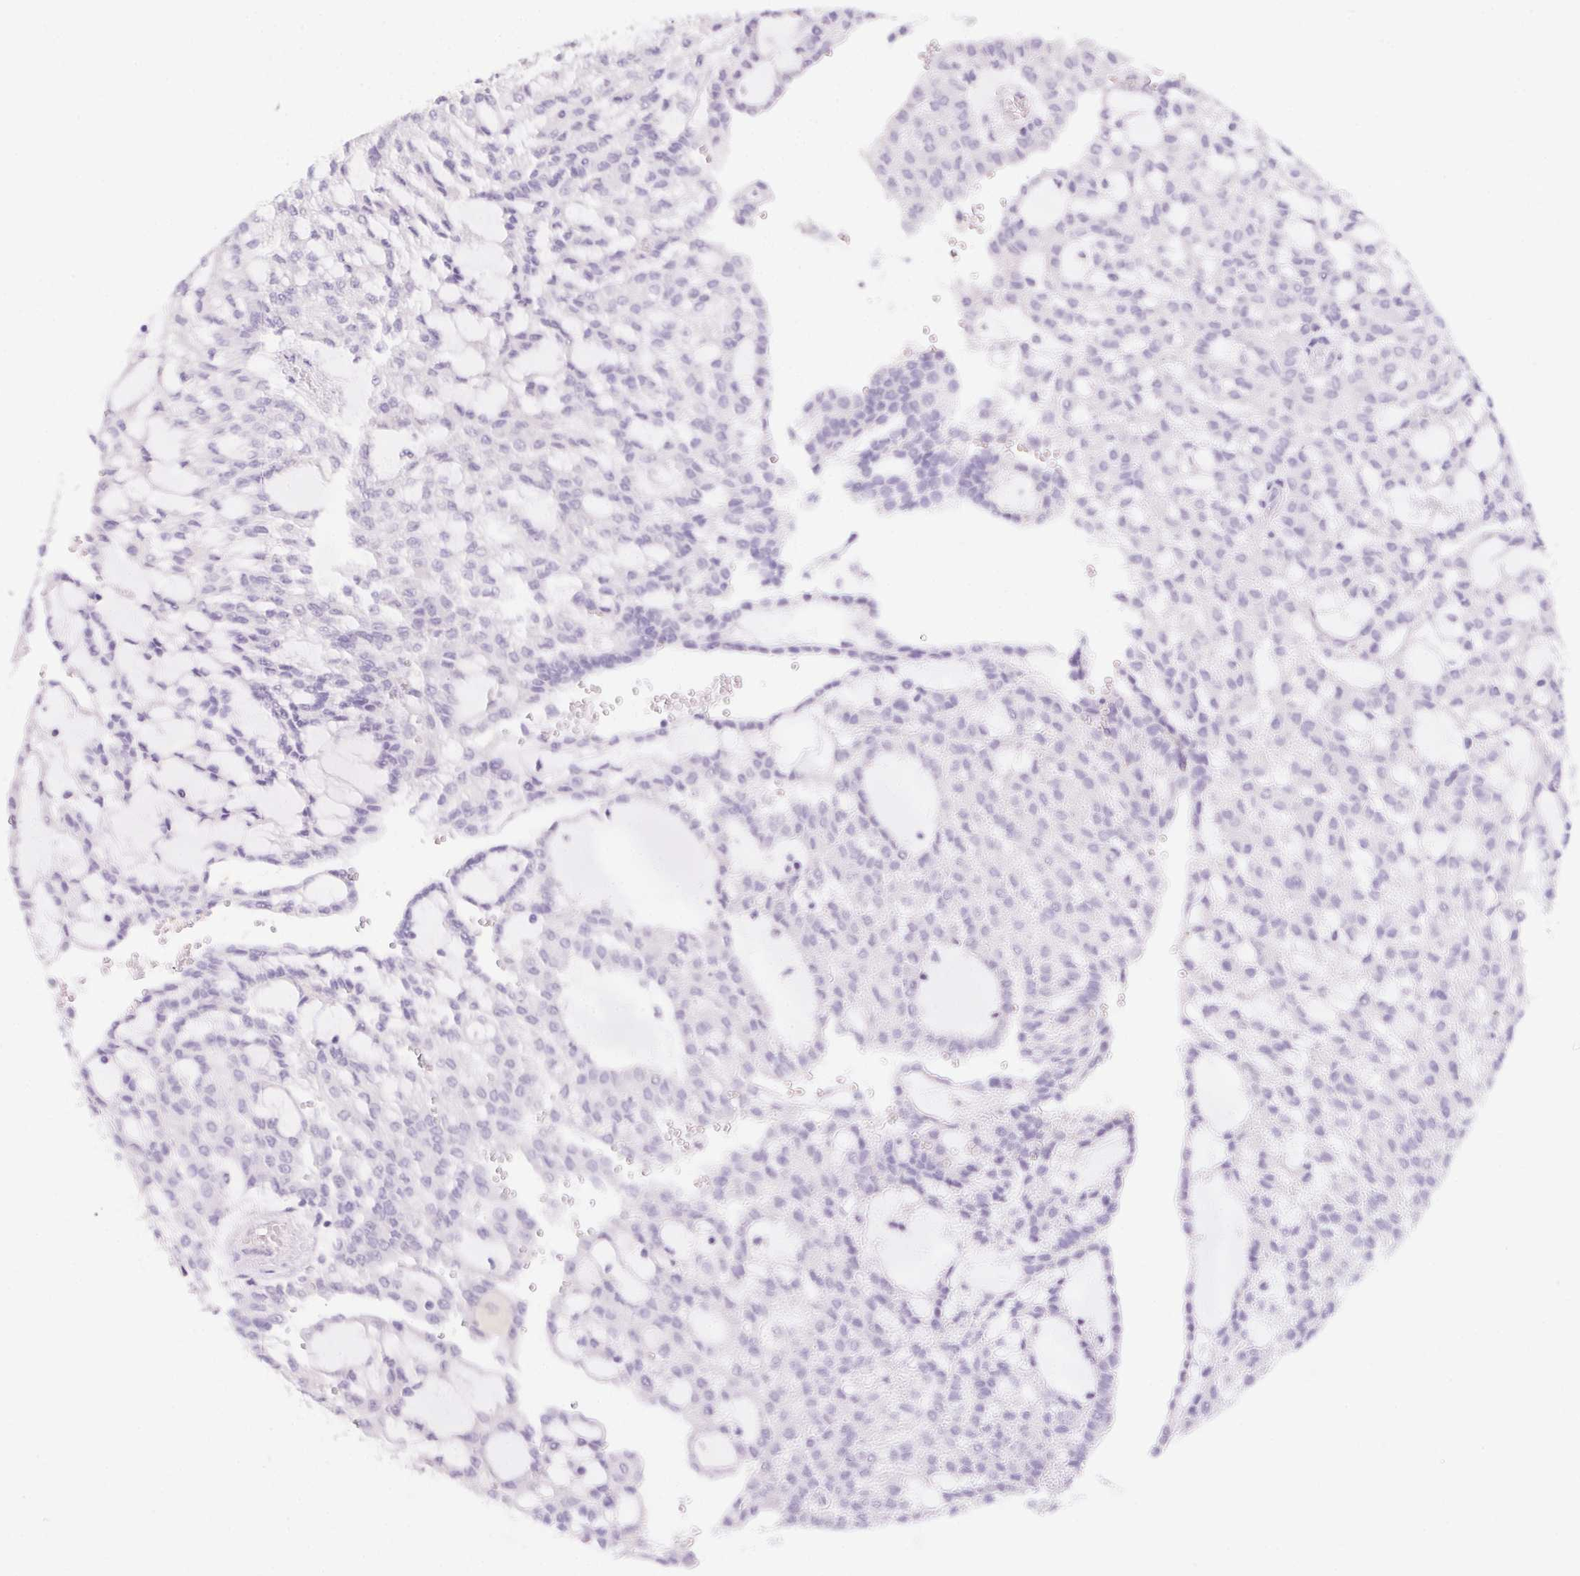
{"staining": {"intensity": "negative", "quantity": "none", "location": "none"}, "tissue": "renal cancer", "cell_type": "Tumor cells", "image_type": "cancer", "snomed": [{"axis": "morphology", "description": "Adenocarcinoma, NOS"}, {"axis": "topography", "description": "Kidney"}], "caption": "Histopathology image shows no protein staining in tumor cells of renal cancer (adenocarcinoma) tissue.", "gene": "MYL4", "patient": {"sex": "male", "age": 63}}